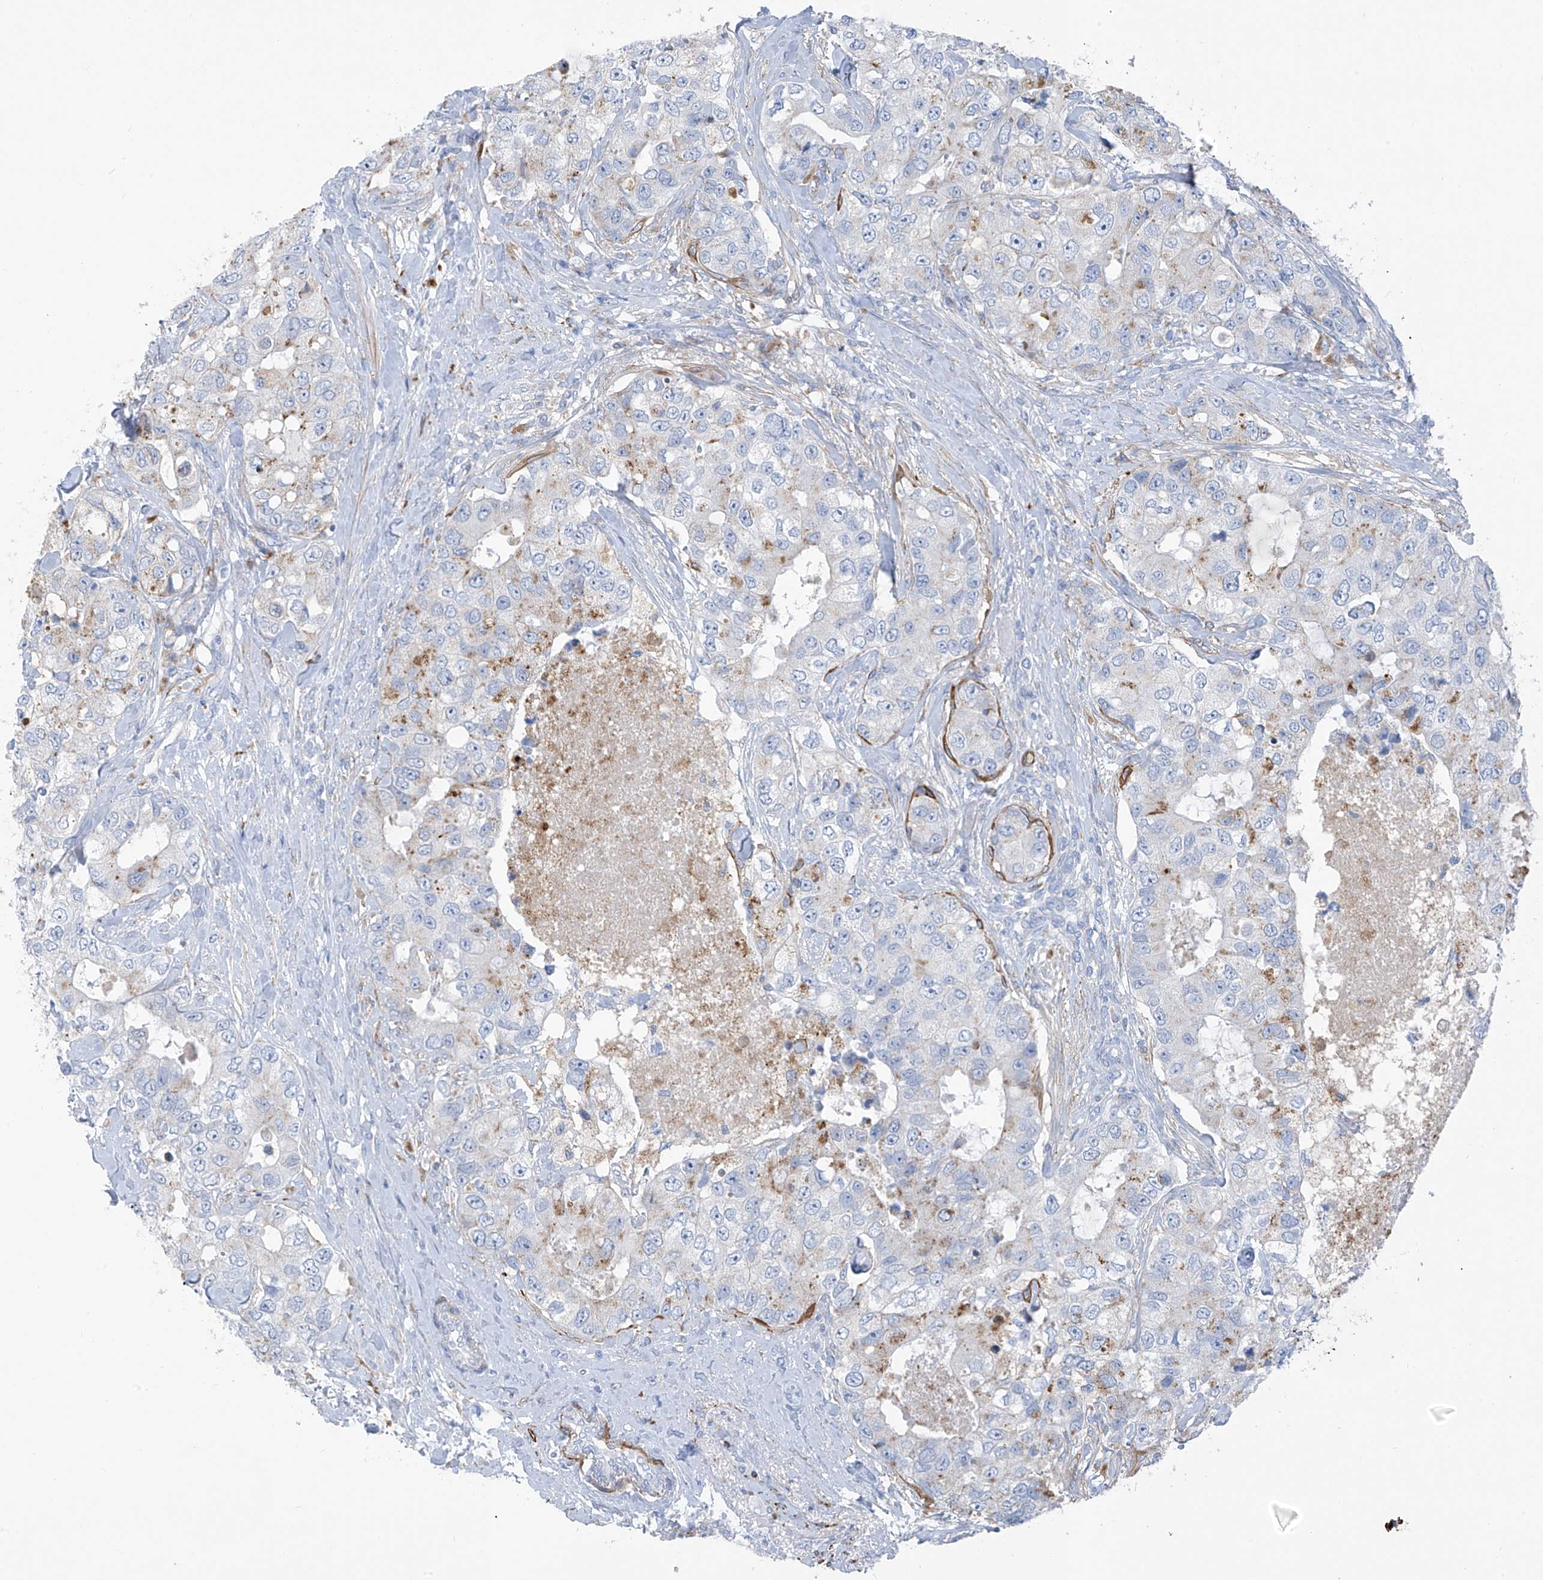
{"staining": {"intensity": "moderate", "quantity": "<25%", "location": "cytoplasmic/membranous"}, "tissue": "breast cancer", "cell_type": "Tumor cells", "image_type": "cancer", "snomed": [{"axis": "morphology", "description": "Duct carcinoma"}, {"axis": "topography", "description": "Breast"}], "caption": "Human breast invasive ductal carcinoma stained with a protein marker exhibits moderate staining in tumor cells.", "gene": "GLMP", "patient": {"sex": "female", "age": 62}}